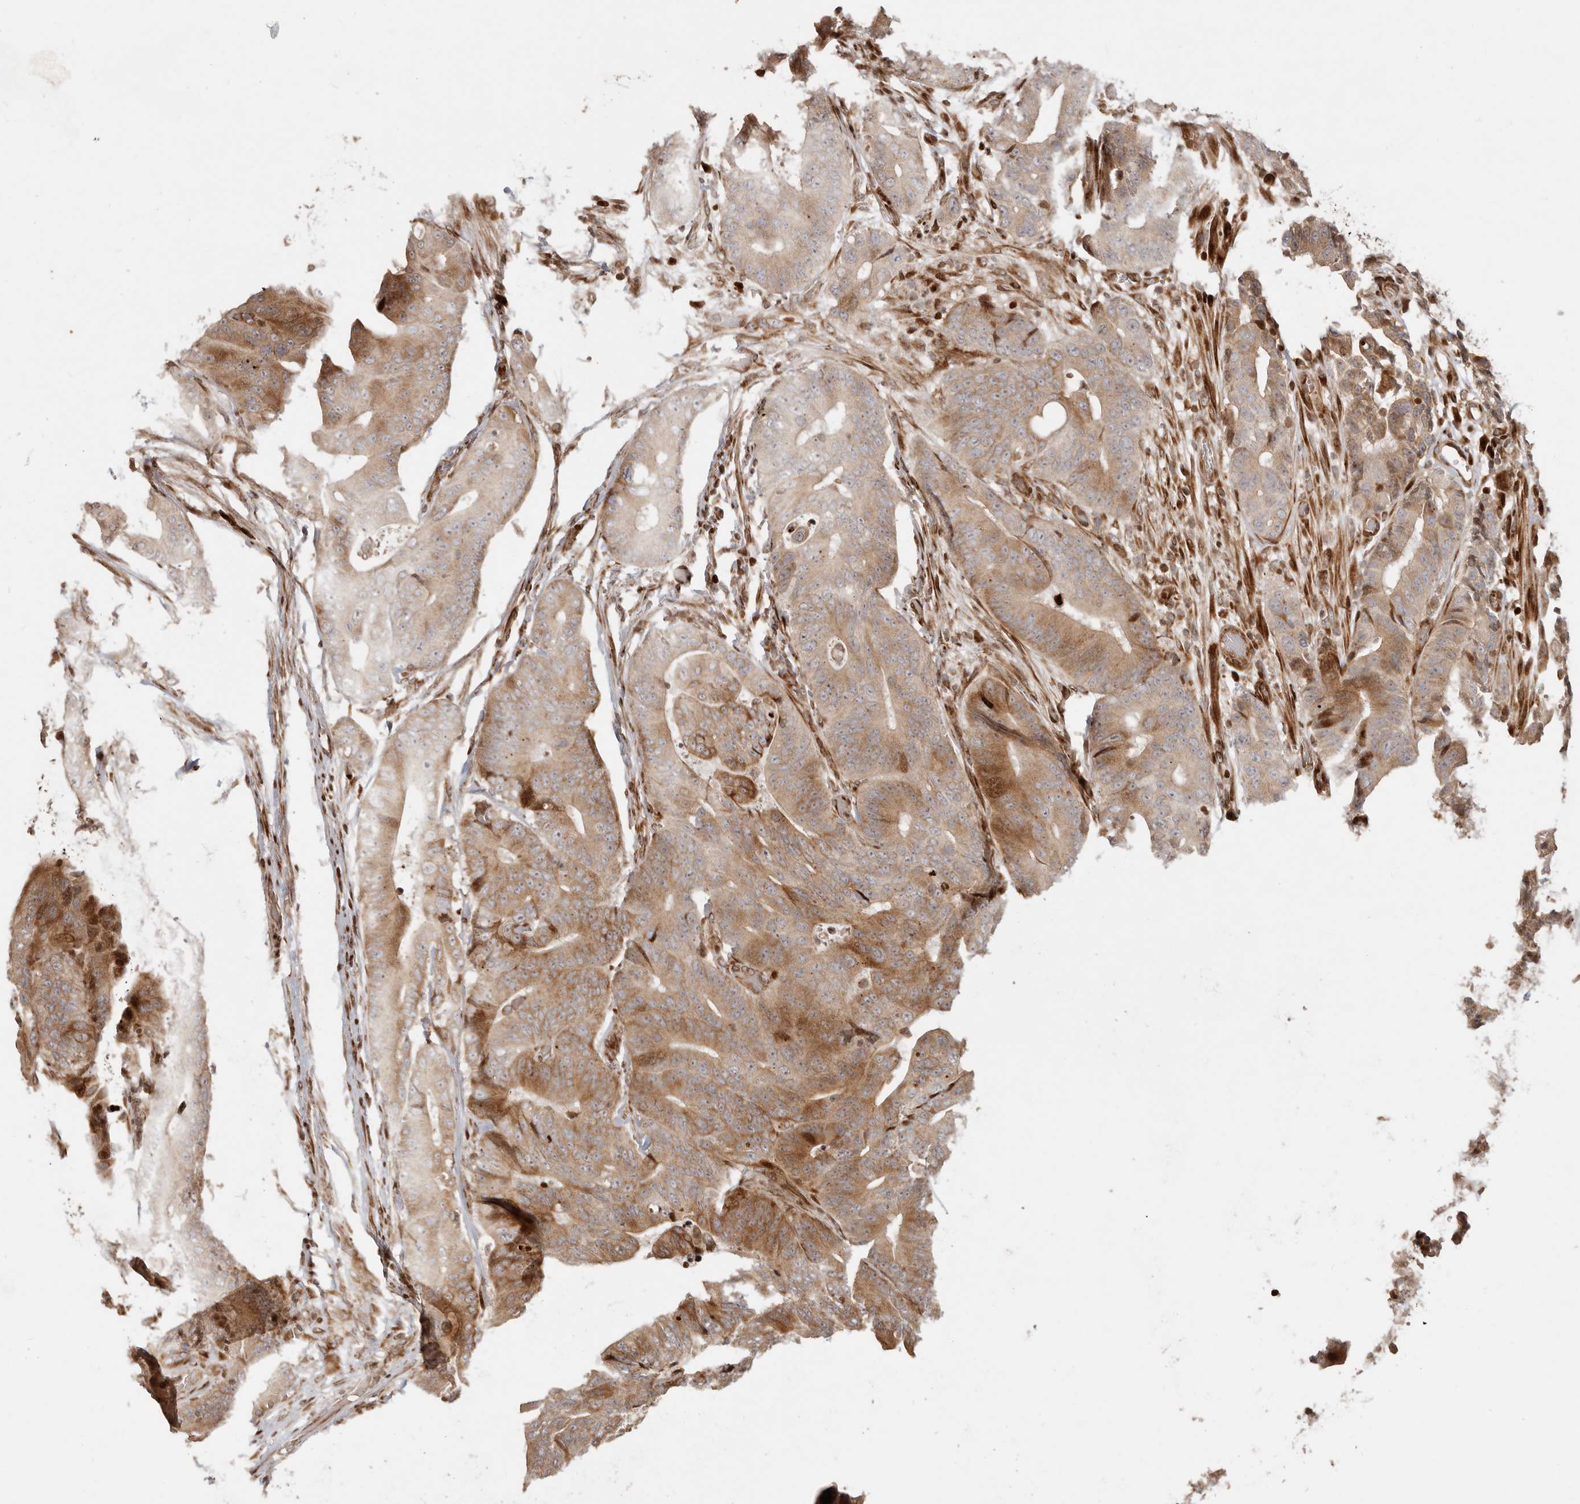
{"staining": {"intensity": "moderate", "quantity": ">75%", "location": "cytoplasmic/membranous"}, "tissue": "colorectal cancer", "cell_type": "Tumor cells", "image_type": "cancer", "snomed": [{"axis": "morphology", "description": "Adenocarcinoma, NOS"}, {"axis": "topography", "description": "Colon"}], "caption": "Approximately >75% of tumor cells in adenocarcinoma (colorectal) exhibit moderate cytoplasmic/membranous protein staining as visualized by brown immunohistochemical staining.", "gene": "TRIM4", "patient": {"sex": "male", "age": 83}}